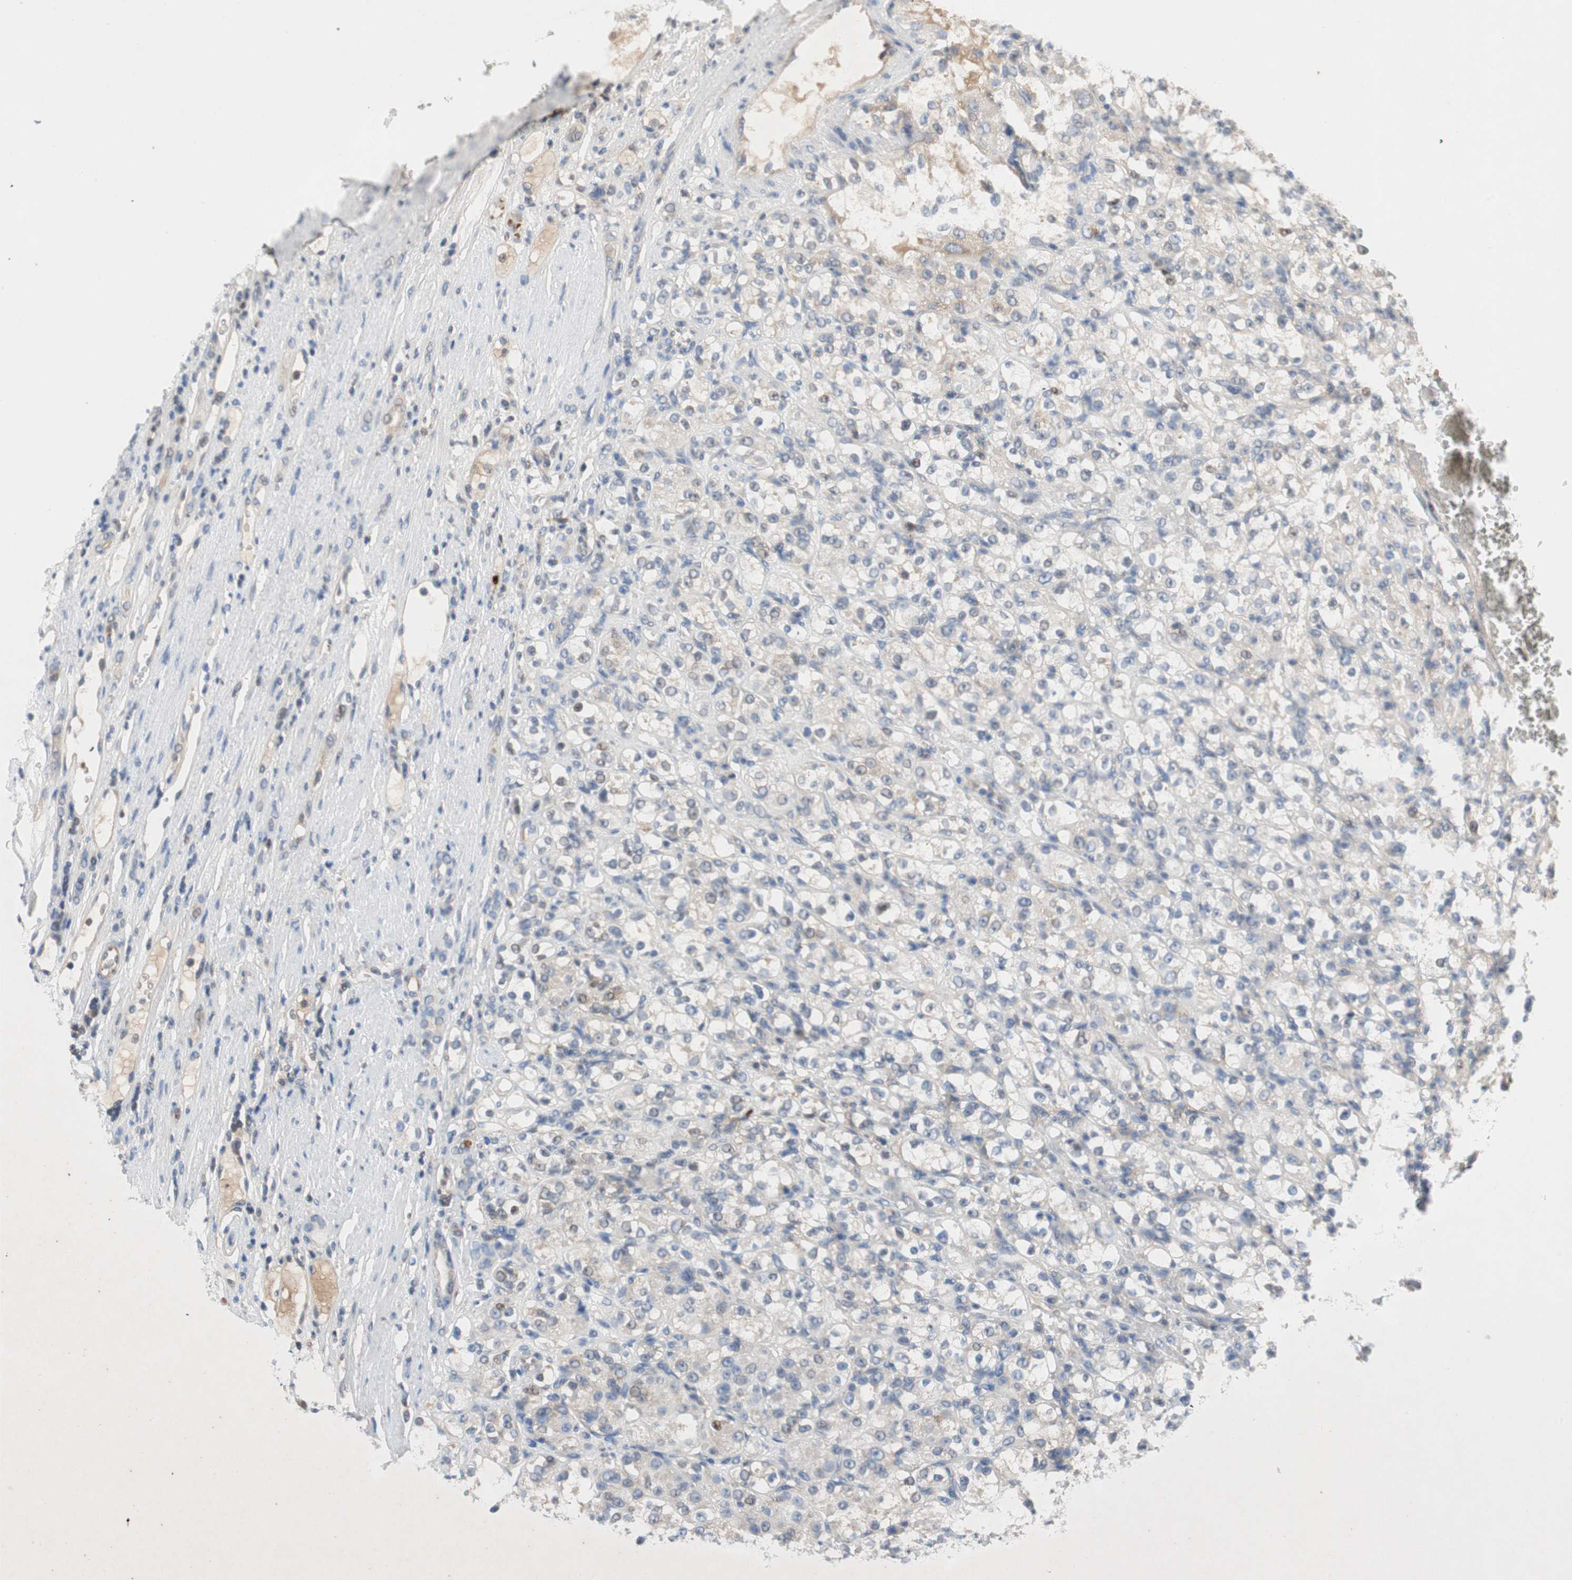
{"staining": {"intensity": "negative", "quantity": "none", "location": "none"}, "tissue": "renal cancer", "cell_type": "Tumor cells", "image_type": "cancer", "snomed": [{"axis": "morphology", "description": "Normal tissue, NOS"}, {"axis": "morphology", "description": "Adenocarcinoma, NOS"}, {"axis": "topography", "description": "Kidney"}], "caption": "IHC of human renal cancer (adenocarcinoma) displays no expression in tumor cells.", "gene": "RELB", "patient": {"sex": "male", "age": 61}}